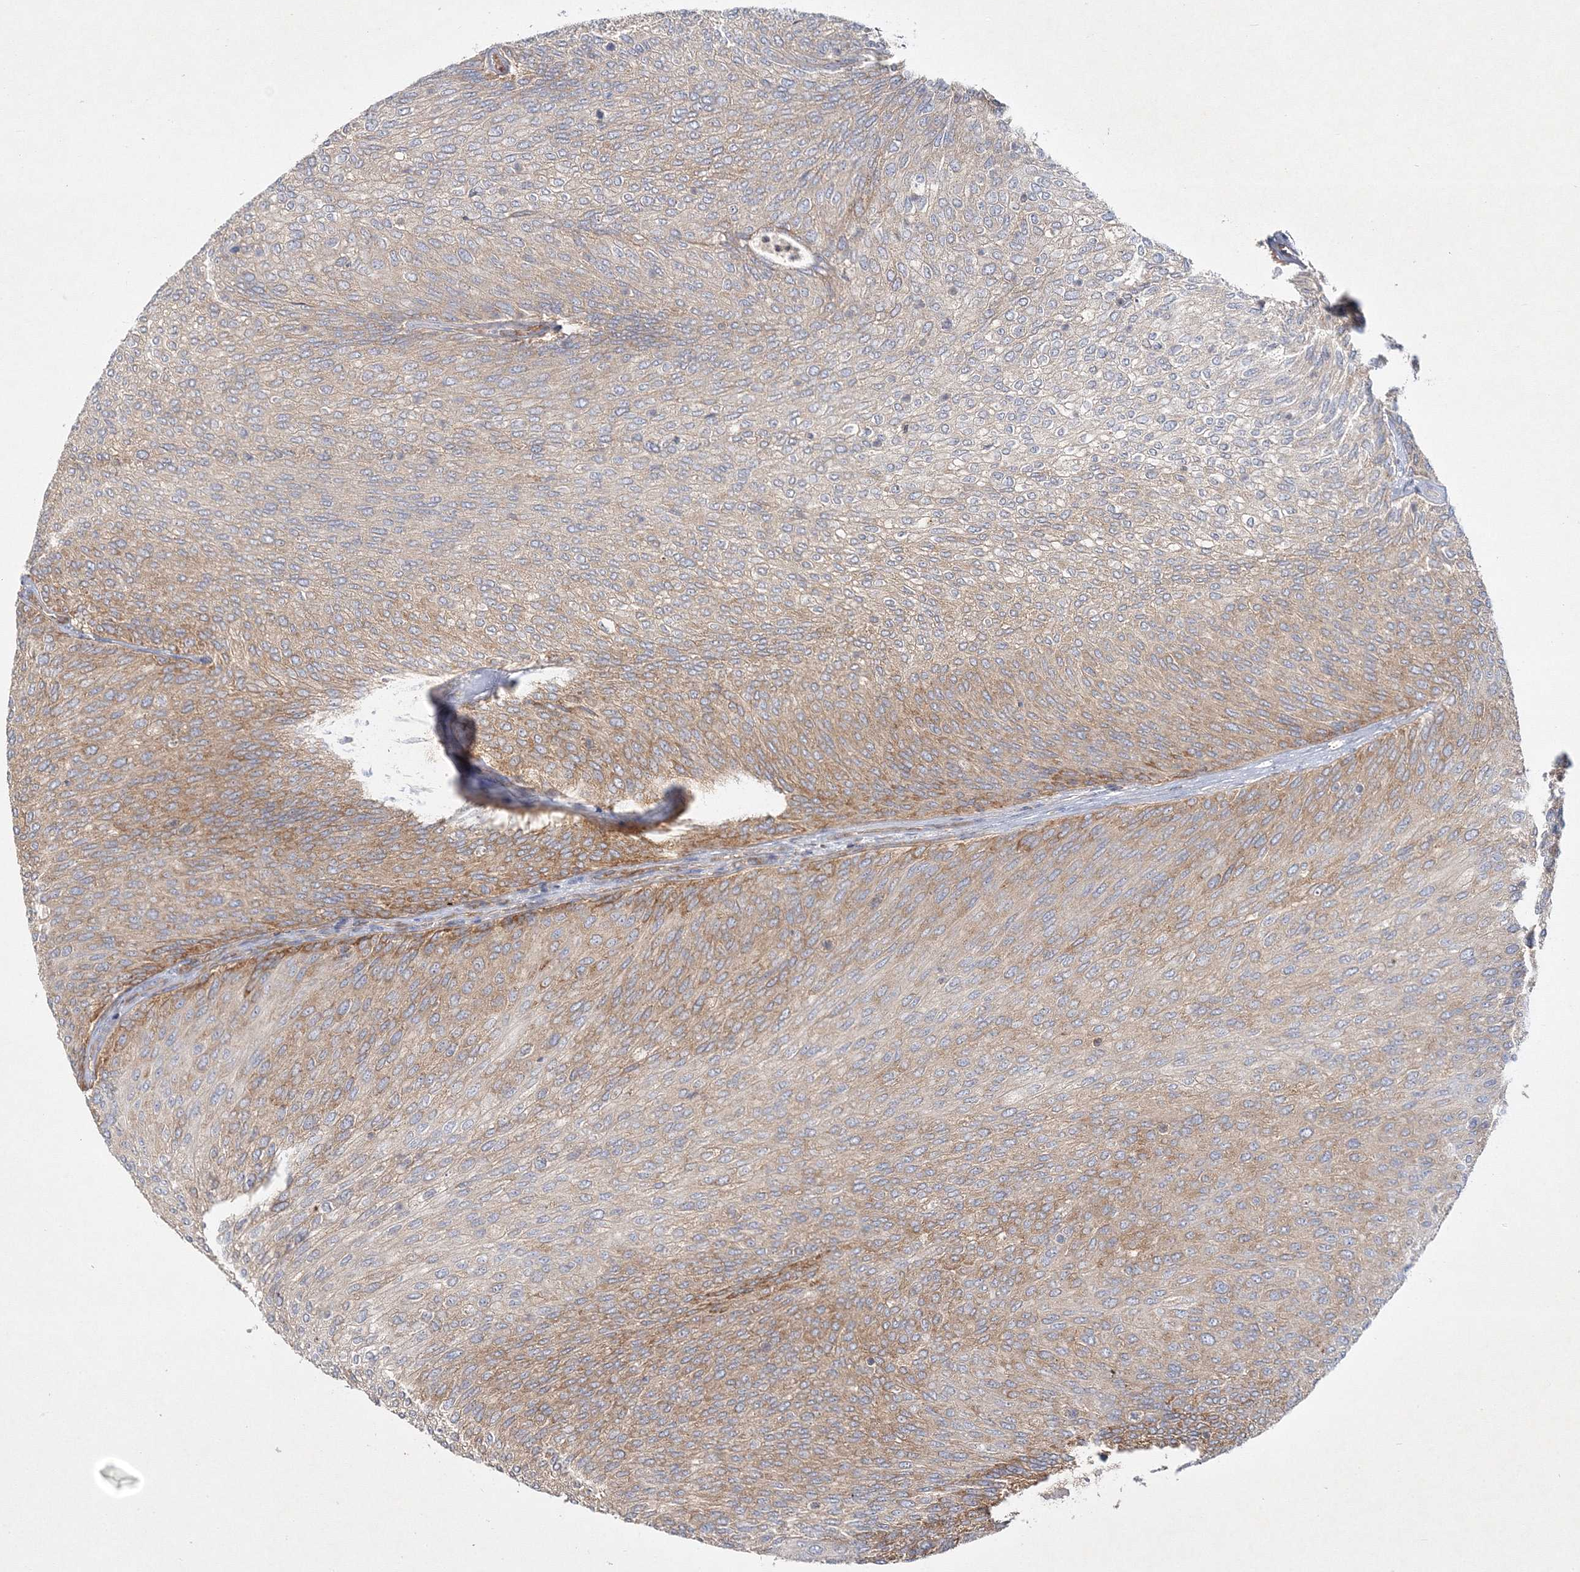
{"staining": {"intensity": "moderate", "quantity": ">75%", "location": "cytoplasmic/membranous"}, "tissue": "urothelial cancer", "cell_type": "Tumor cells", "image_type": "cancer", "snomed": [{"axis": "morphology", "description": "Urothelial carcinoma, Low grade"}, {"axis": "topography", "description": "Urinary bladder"}], "caption": "IHC (DAB (3,3'-diaminobenzidine)) staining of urothelial cancer demonstrates moderate cytoplasmic/membranous protein positivity in about >75% of tumor cells.", "gene": "WDR37", "patient": {"sex": "female", "age": 79}}